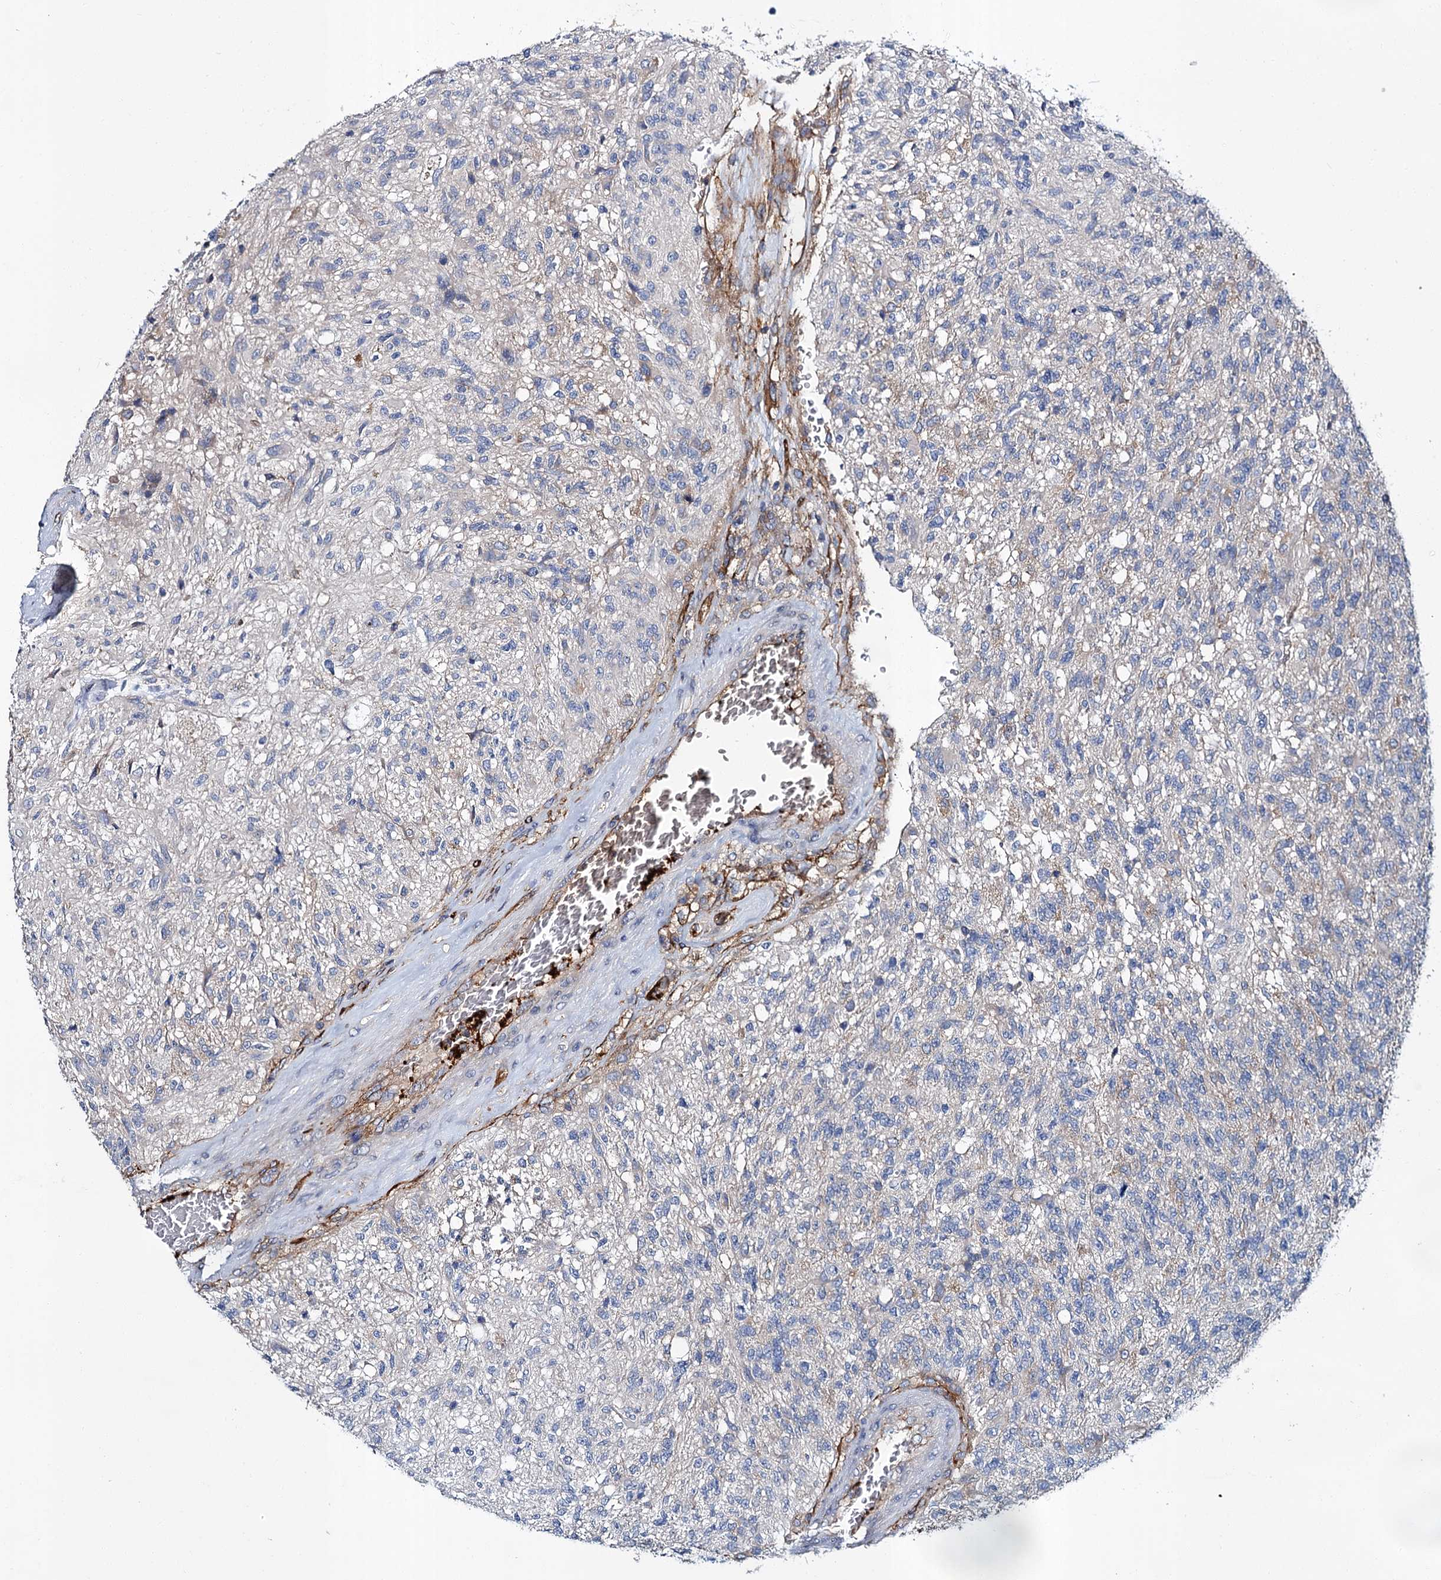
{"staining": {"intensity": "negative", "quantity": "none", "location": "none"}, "tissue": "glioma", "cell_type": "Tumor cells", "image_type": "cancer", "snomed": [{"axis": "morphology", "description": "Glioma, malignant, High grade"}, {"axis": "topography", "description": "Brain"}], "caption": "Immunohistochemical staining of human glioma displays no significant staining in tumor cells. Nuclei are stained in blue.", "gene": "CACNA1C", "patient": {"sex": "male", "age": 56}}